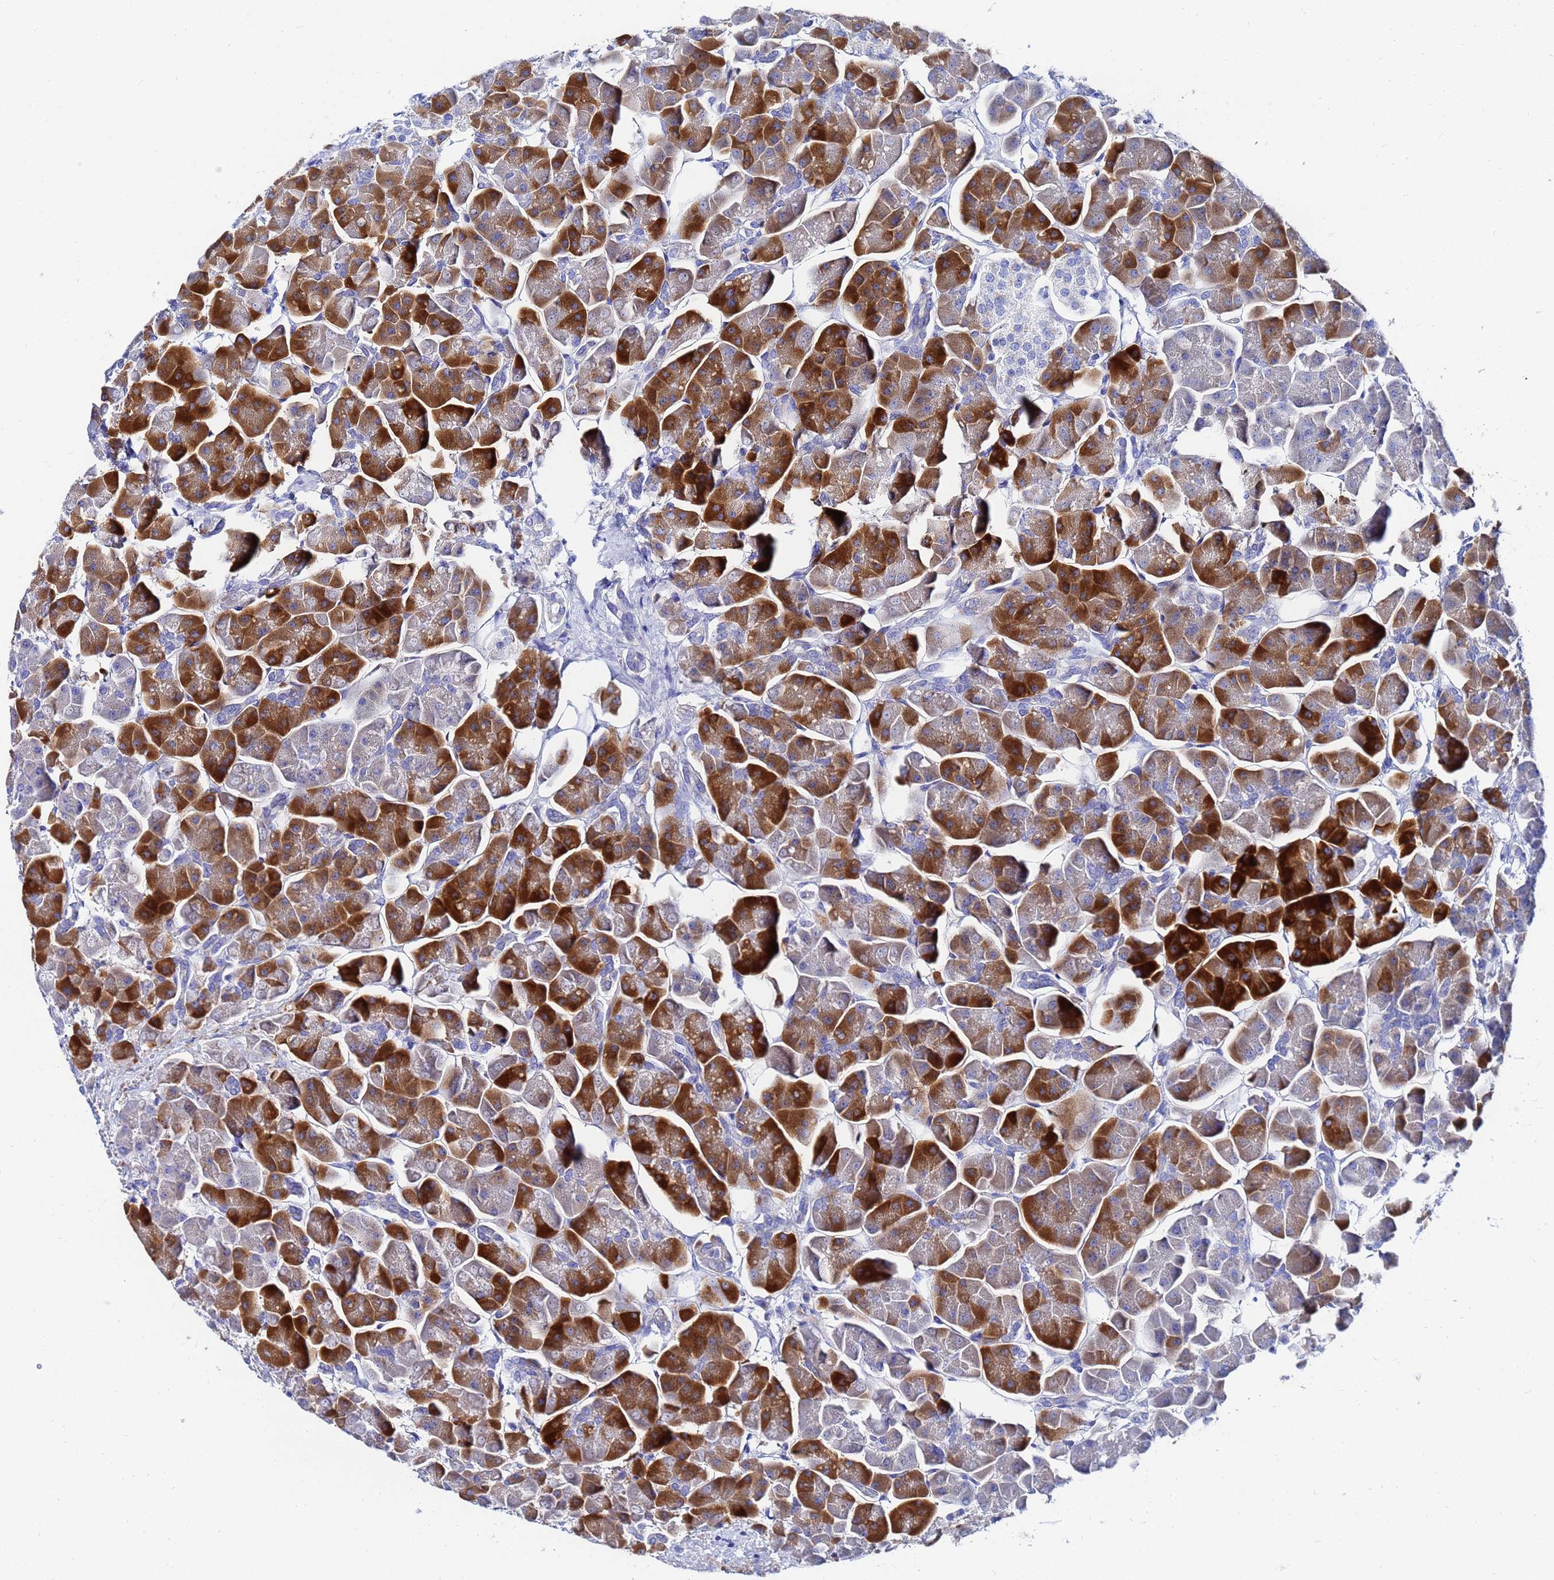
{"staining": {"intensity": "strong", "quantity": ">75%", "location": "cytoplasmic/membranous"}, "tissue": "pancreas", "cell_type": "Exocrine glandular cells", "image_type": "normal", "snomed": [{"axis": "morphology", "description": "Normal tissue, NOS"}, {"axis": "topography", "description": "Pancreas"}], "caption": "Protein positivity by IHC demonstrates strong cytoplasmic/membranous expression in approximately >75% of exocrine glandular cells in unremarkable pancreas. Using DAB (3,3'-diaminobenzidine) (brown) and hematoxylin (blue) stains, captured at high magnification using brightfield microscopy.", "gene": "AQP12A", "patient": {"sex": "male", "age": 66}}